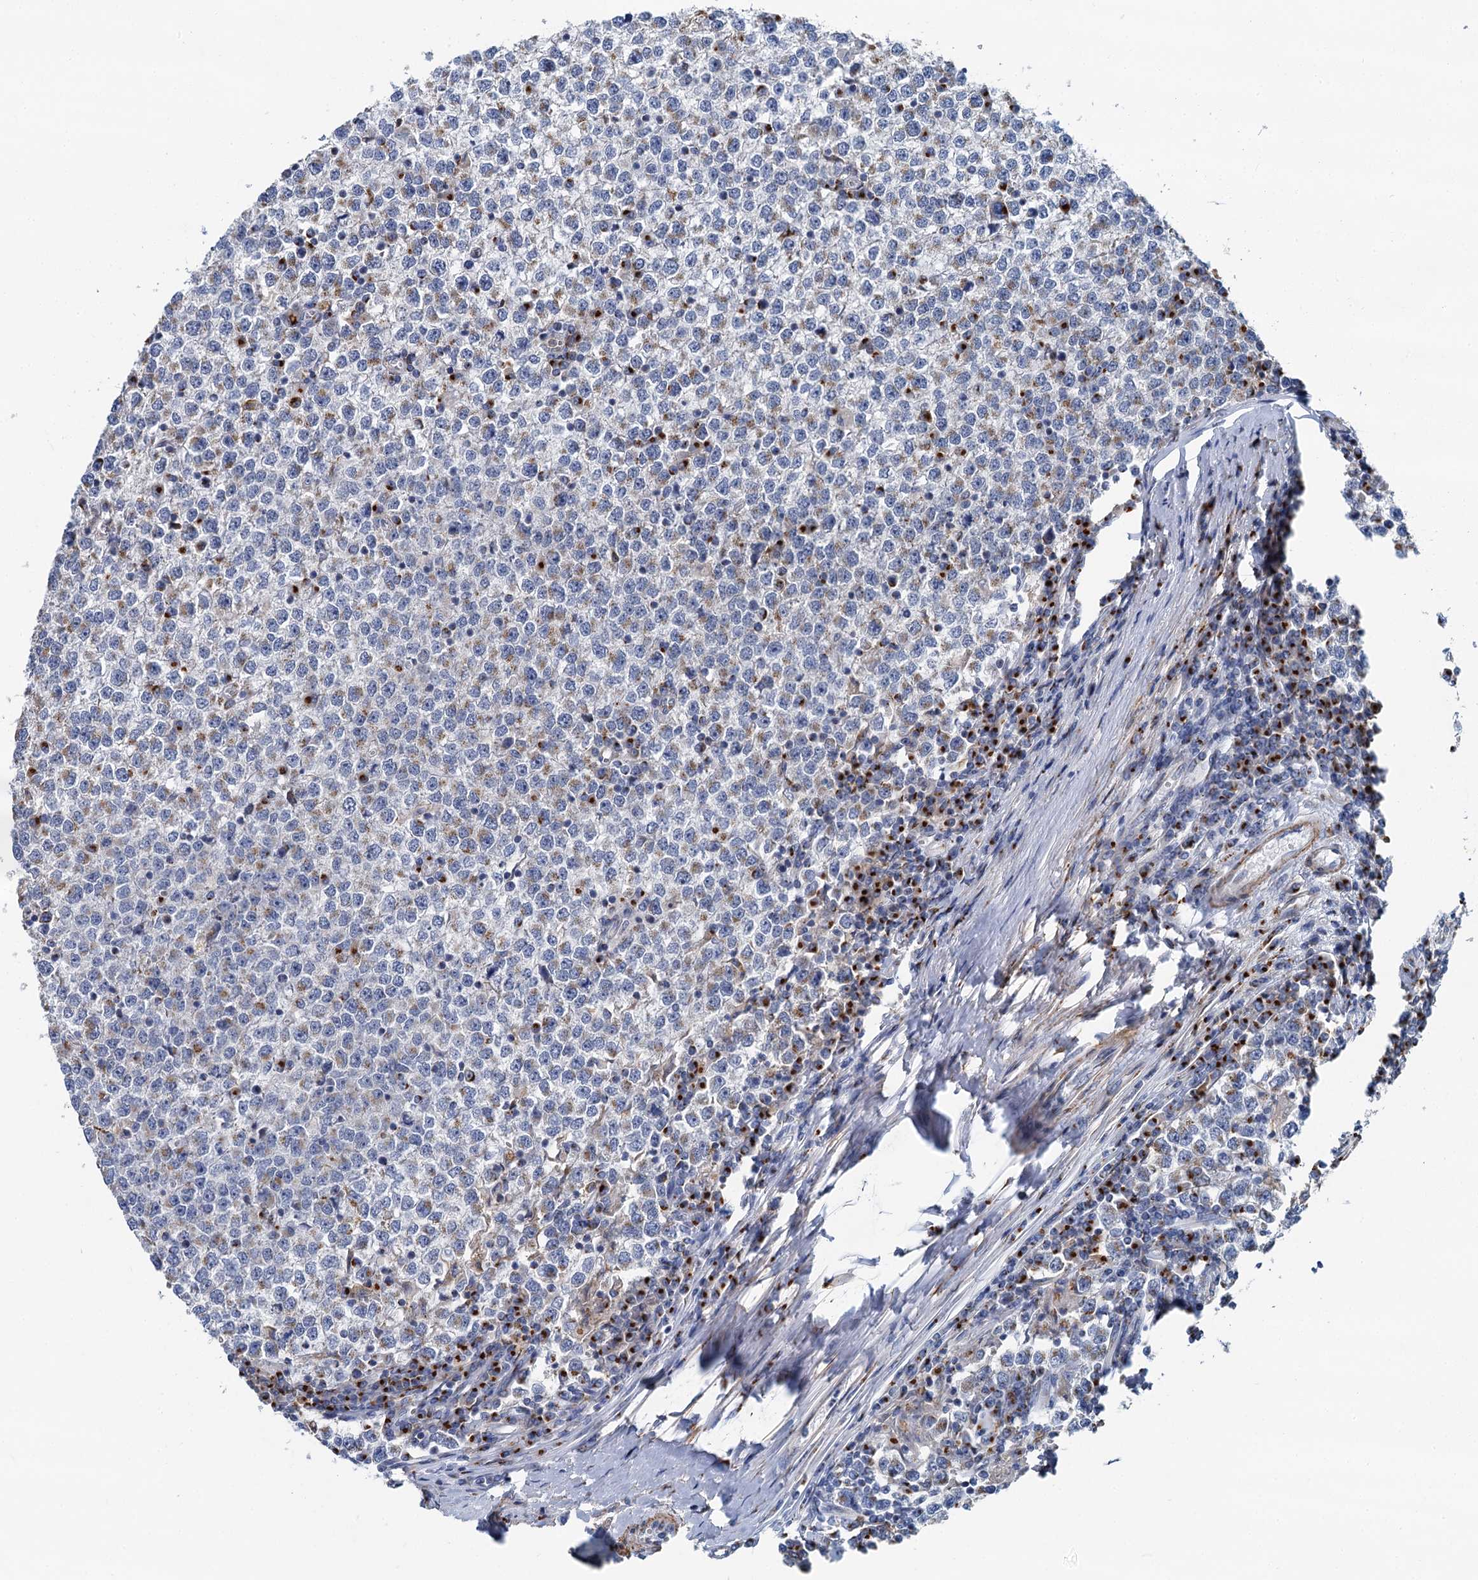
{"staining": {"intensity": "strong", "quantity": "<25%", "location": "cytoplasmic/membranous"}, "tissue": "testis cancer", "cell_type": "Tumor cells", "image_type": "cancer", "snomed": [{"axis": "morphology", "description": "Seminoma, NOS"}, {"axis": "topography", "description": "Testis"}], "caption": "This image demonstrates immunohistochemistry (IHC) staining of testis seminoma, with medium strong cytoplasmic/membranous staining in approximately <25% of tumor cells.", "gene": "BET1L", "patient": {"sex": "male", "age": 65}}